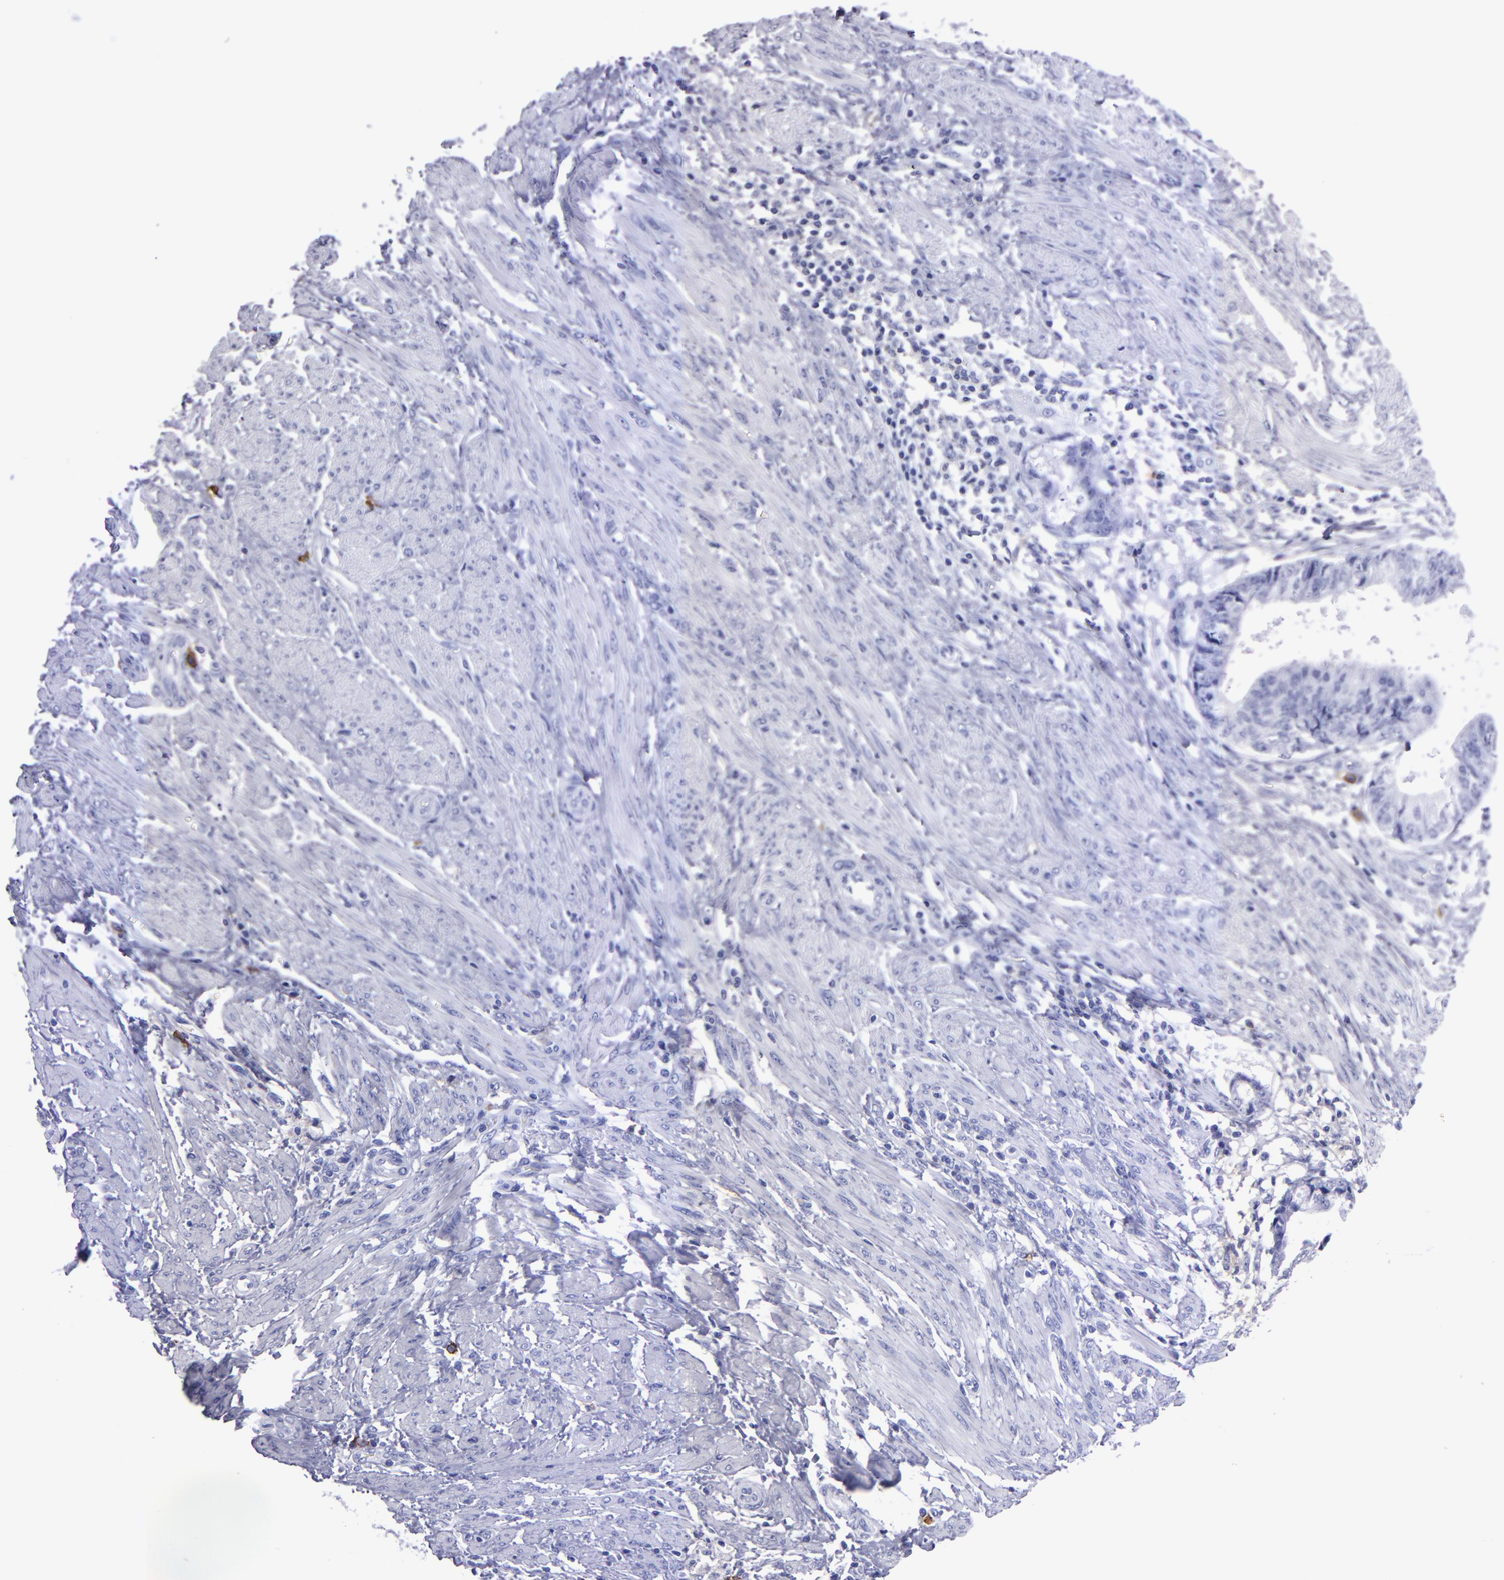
{"staining": {"intensity": "negative", "quantity": "none", "location": "none"}, "tissue": "endometrial cancer", "cell_type": "Tumor cells", "image_type": "cancer", "snomed": [{"axis": "morphology", "description": "Adenocarcinoma, NOS"}, {"axis": "topography", "description": "Endometrium"}], "caption": "High power microscopy photomicrograph of an immunohistochemistry (IHC) photomicrograph of endometrial adenocarcinoma, revealing no significant expression in tumor cells. (DAB immunohistochemistry visualized using brightfield microscopy, high magnification).", "gene": "CD38", "patient": {"sex": "female", "age": 63}}